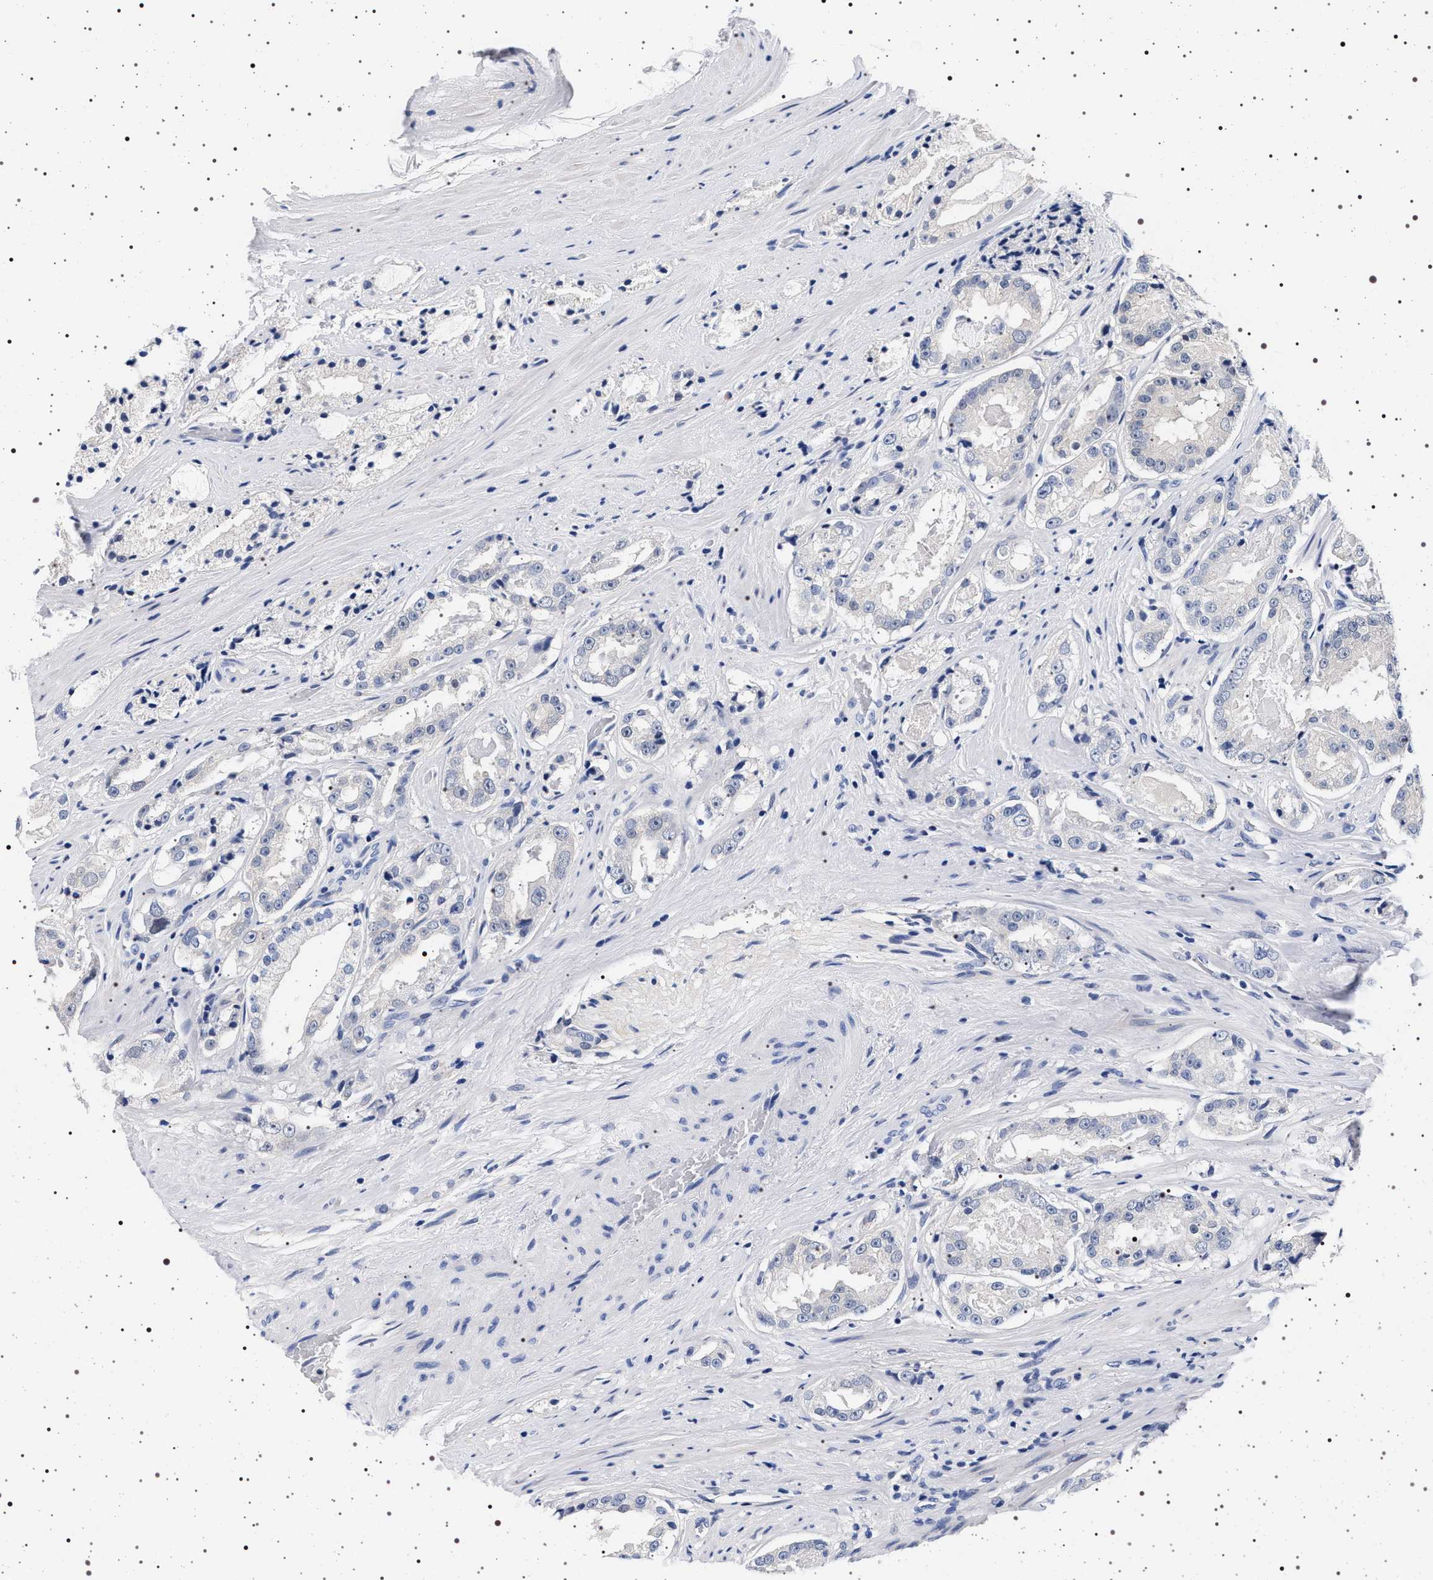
{"staining": {"intensity": "negative", "quantity": "none", "location": "none"}, "tissue": "prostate cancer", "cell_type": "Tumor cells", "image_type": "cancer", "snomed": [{"axis": "morphology", "description": "Adenocarcinoma, High grade"}, {"axis": "topography", "description": "Prostate"}], "caption": "A histopathology image of prostate cancer stained for a protein displays no brown staining in tumor cells.", "gene": "MAPK10", "patient": {"sex": "male", "age": 73}}